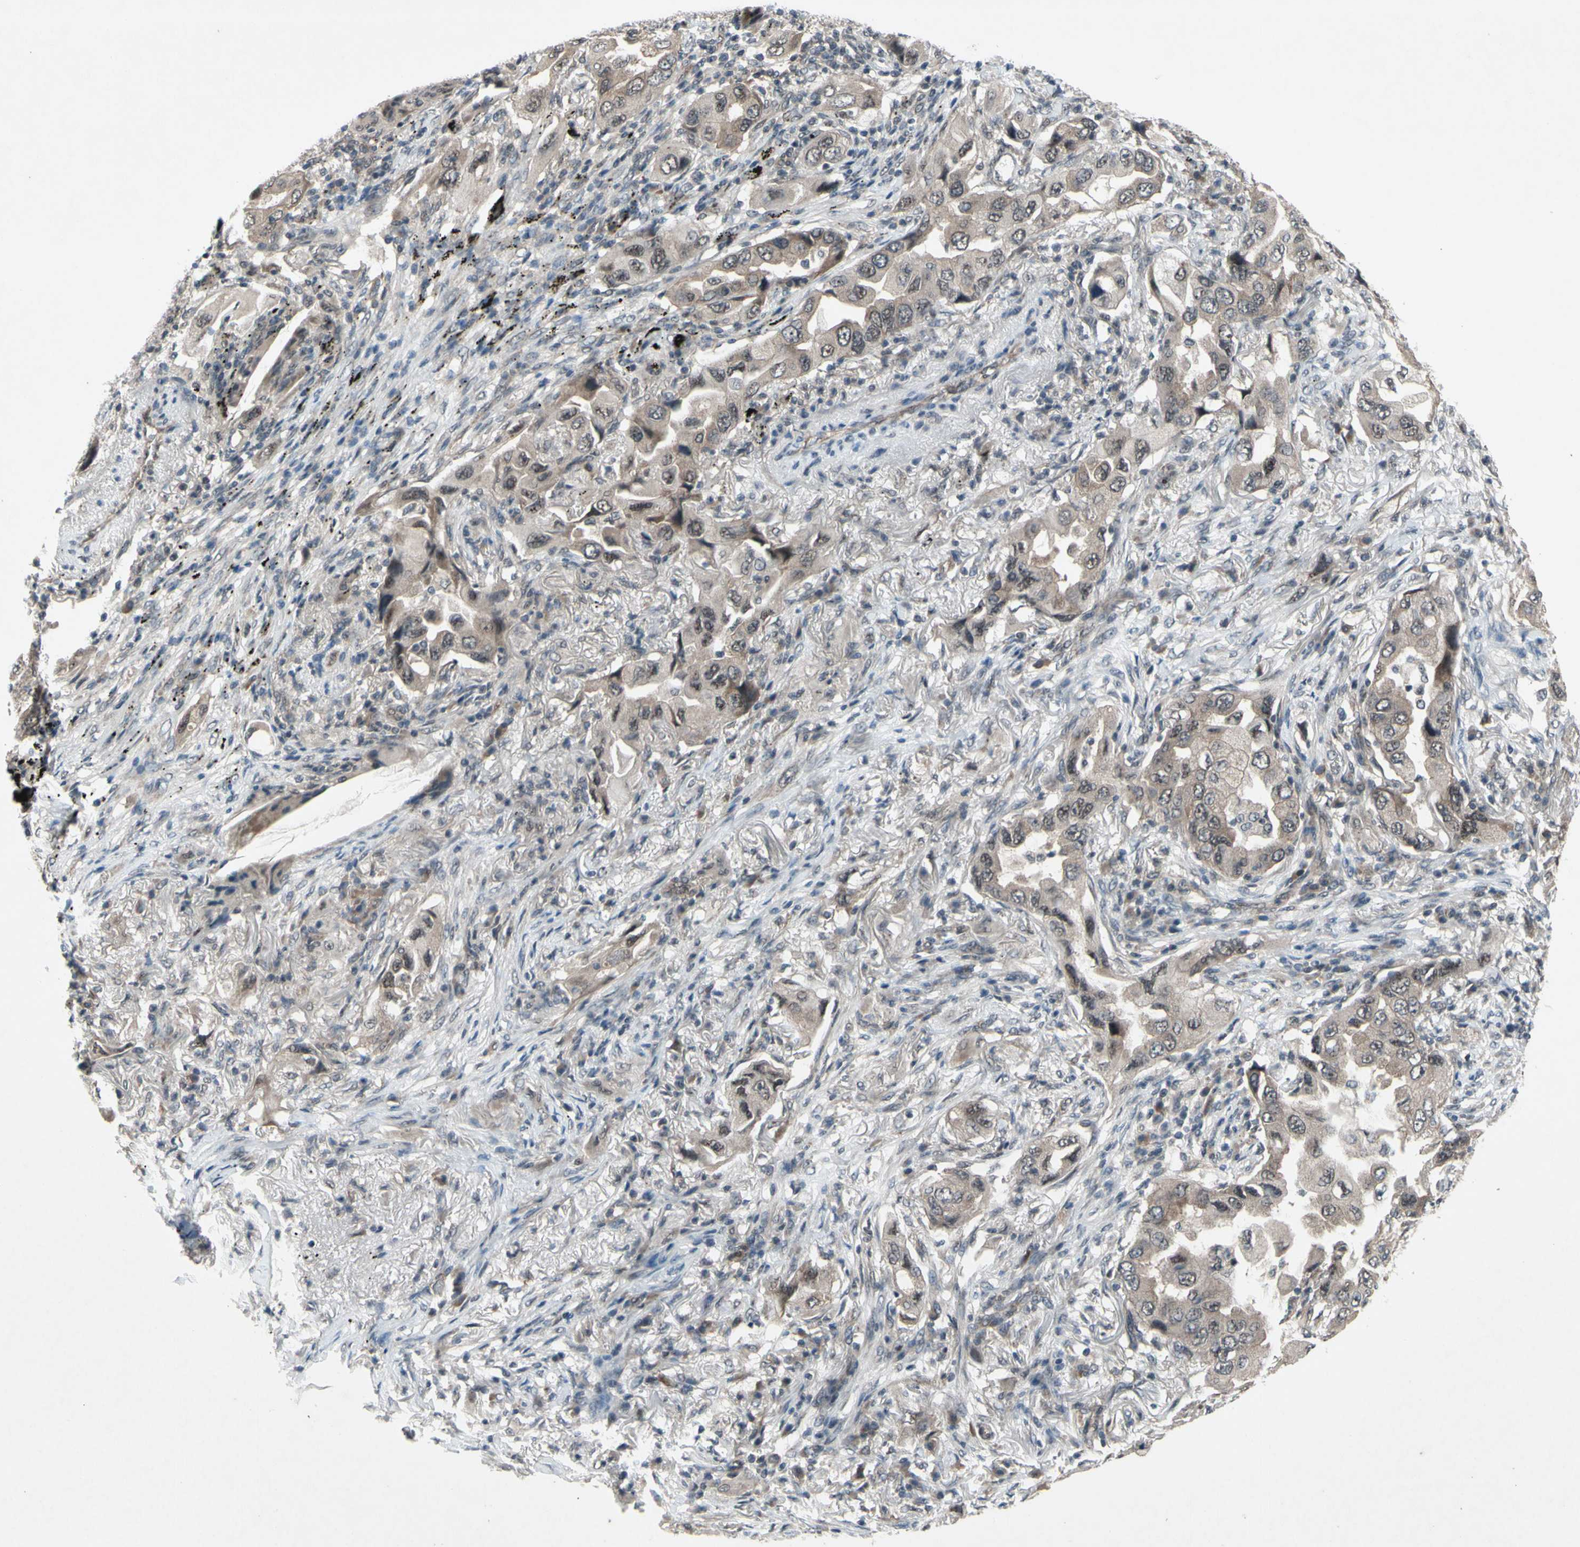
{"staining": {"intensity": "weak", "quantity": ">75%", "location": "cytoplasmic/membranous"}, "tissue": "lung cancer", "cell_type": "Tumor cells", "image_type": "cancer", "snomed": [{"axis": "morphology", "description": "Adenocarcinoma, NOS"}, {"axis": "topography", "description": "Lung"}], "caption": "Human lung adenocarcinoma stained for a protein (brown) shows weak cytoplasmic/membranous positive staining in about >75% of tumor cells.", "gene": "TRDMT1", "patient": {"sex": "female", "age": 65}}